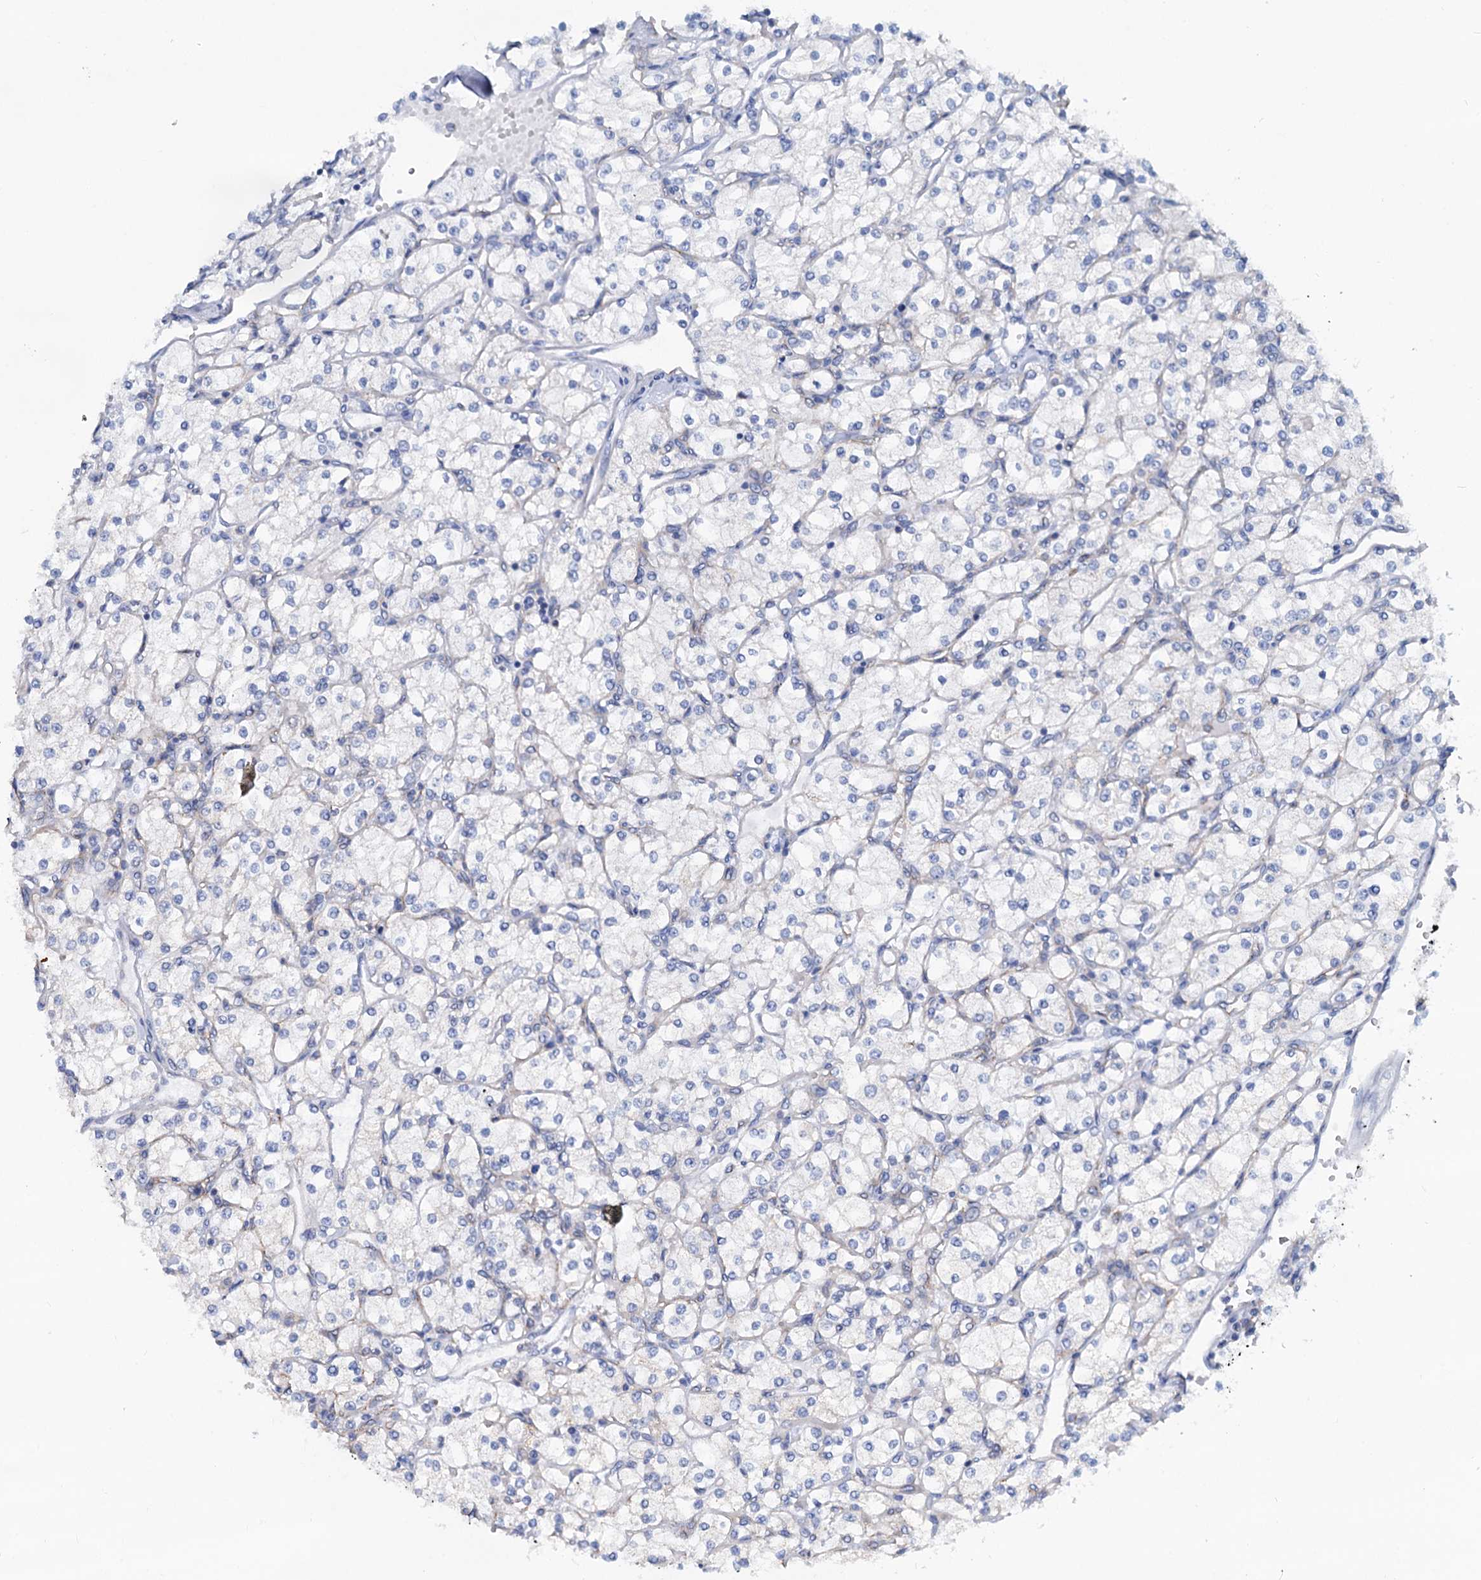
{"staining": {"intensity": "negative", "quantity": "none", "location": "none"}, "tissue": "renal cancer", "cell_type": "Tumor cells", "image_type": "cancer", "snomed": [{"axis": "morphology", "description": "Adenocarcinoma, NOS"}, {"axis": "topography", "description": "Kidney"}], "caption": "Tumor cells show no significant positivity in renal cancer (adenocarcinoma).", "gene": "SLC1A3", "patient": {"sex": "male", "age": 80}}